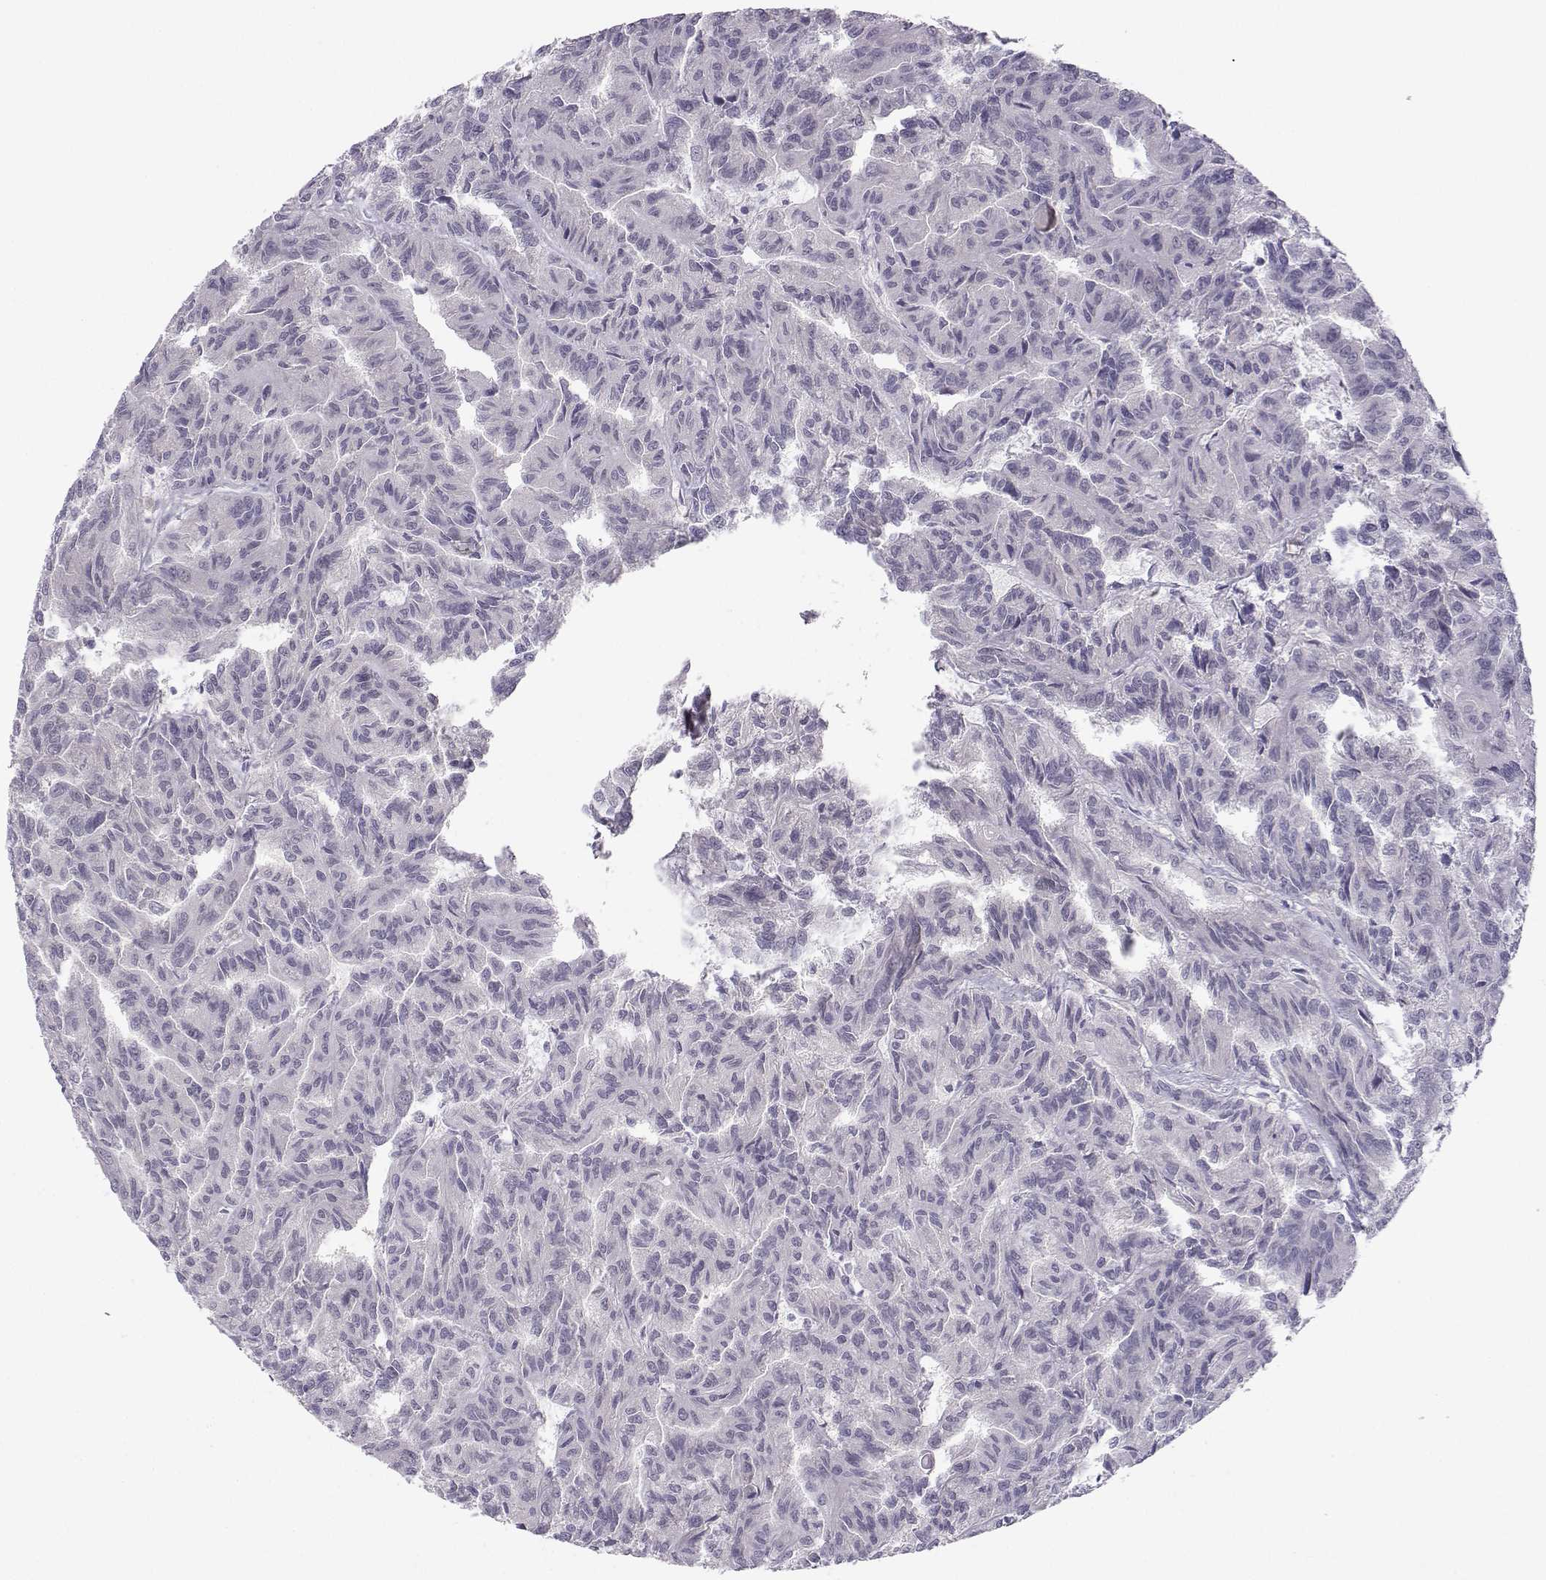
{"staining": {"intensity": "negative", "quantity": "none", "location": "none"}, "tissue": "renal cancer", "cell_type": "Tumor cells", "image_type": "cancer", "snomed": [{"axis": "morphology", "description": "Adenocarcinoma, NOS"}, {"axis": "topography", "description": "Kidney"}], "caption": "Protein analysis of renal cancer (adenocarcinoma) reveals no significant expression in tumor cells.", "gene": "MROH7", "patient": {"sex": "male", "age": 79}}